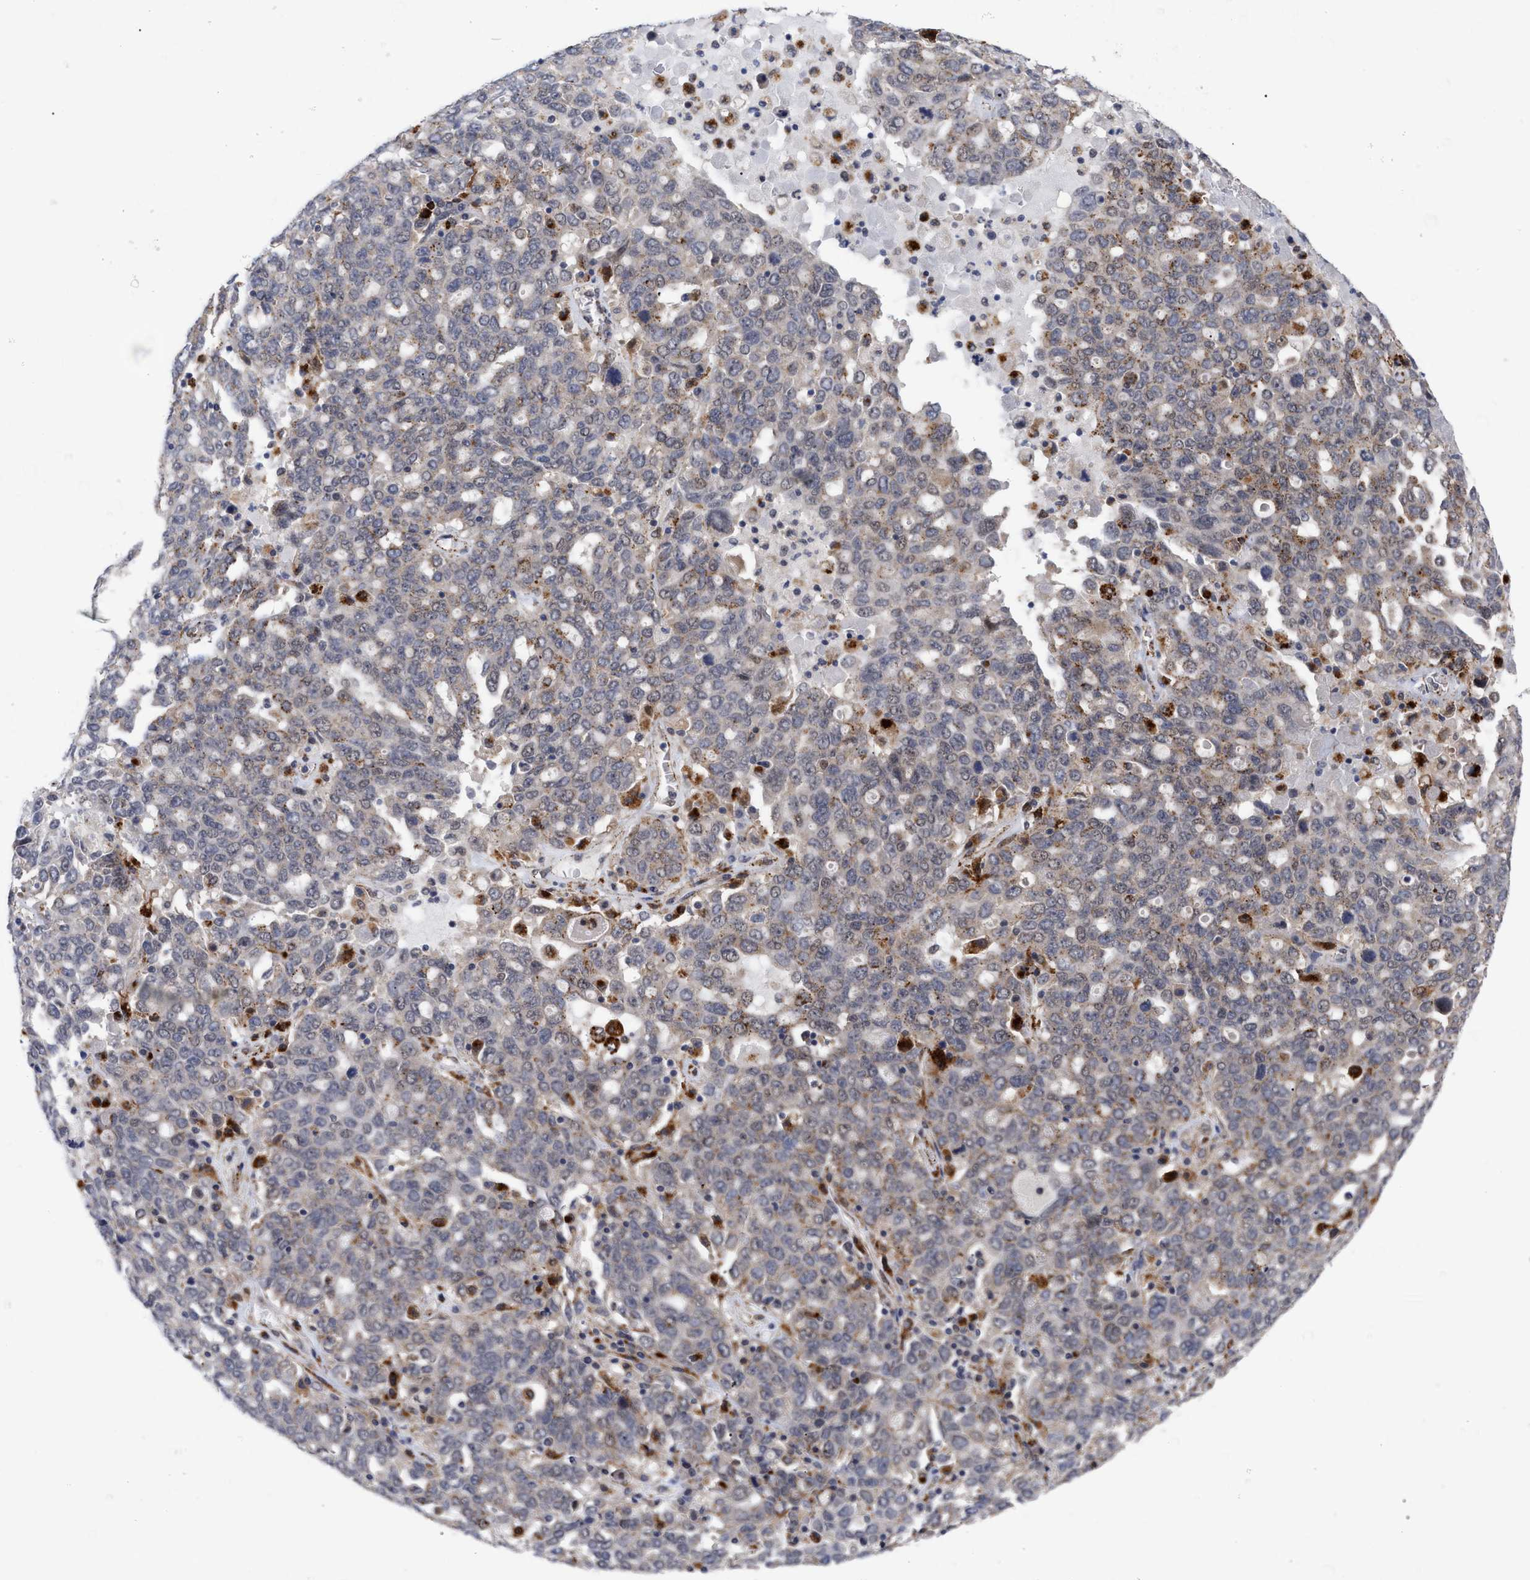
{"staining": {"intensity": "weak", "quantity": "<25%", "location": "cytoplasmic/membranous"}, "tissue": "ovarian cancer", "cell_type": "Tumor cells", "image_type": "cancer", "snomed": [{"axis": "morphology", "description": "Carcinoma, endometroid"}, {"axis": "topography", "description": "Ovary"}], "caption": "Ovarian cancer (endometroid carcinoma) was stained to show a protein in brown. There is no significant positivity in tumor cells. (Immunohistochemistry, brightfield microscopy, high magnification).", "gene": "UPF1", "patient": {"sex": "female", "age": 62}}